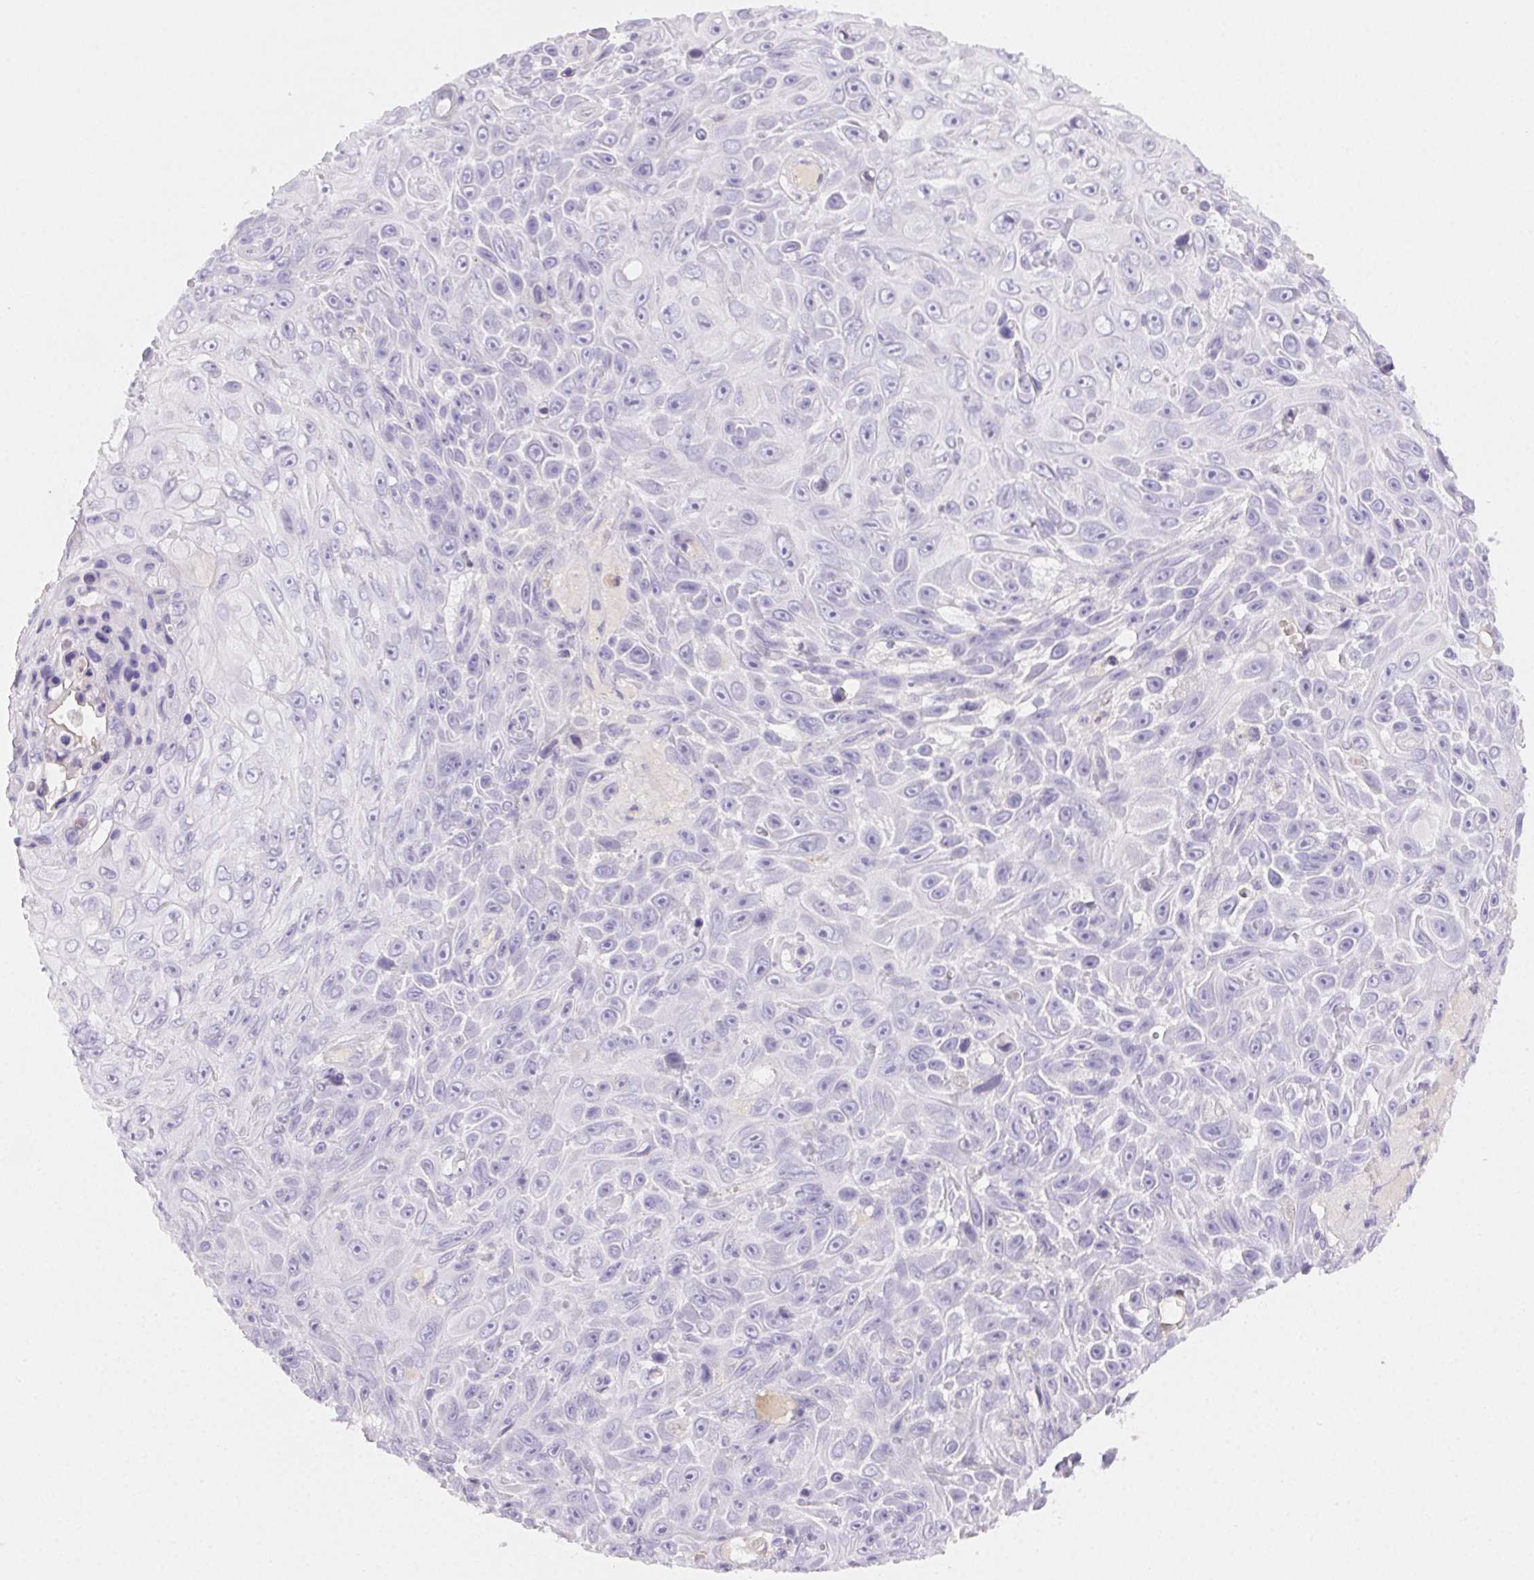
{"staining": {"intensity": "negative", "quantity": "none", "location": "none"}, "tissue": "skin cancer", "cell_type": "Tumor cells", "image_type": "cancer", "snomed": [{"axis": "morphology", "description": "Squamous cell carcinoma, NOS"}, {"axis": "topography", "description": "Skin"}], "caption": "Tumor cells are negative for protein expression in human skin squamous cell carcinoma.", "gene": "PADI4", "patient": {"sex": "male", "age": 82}}